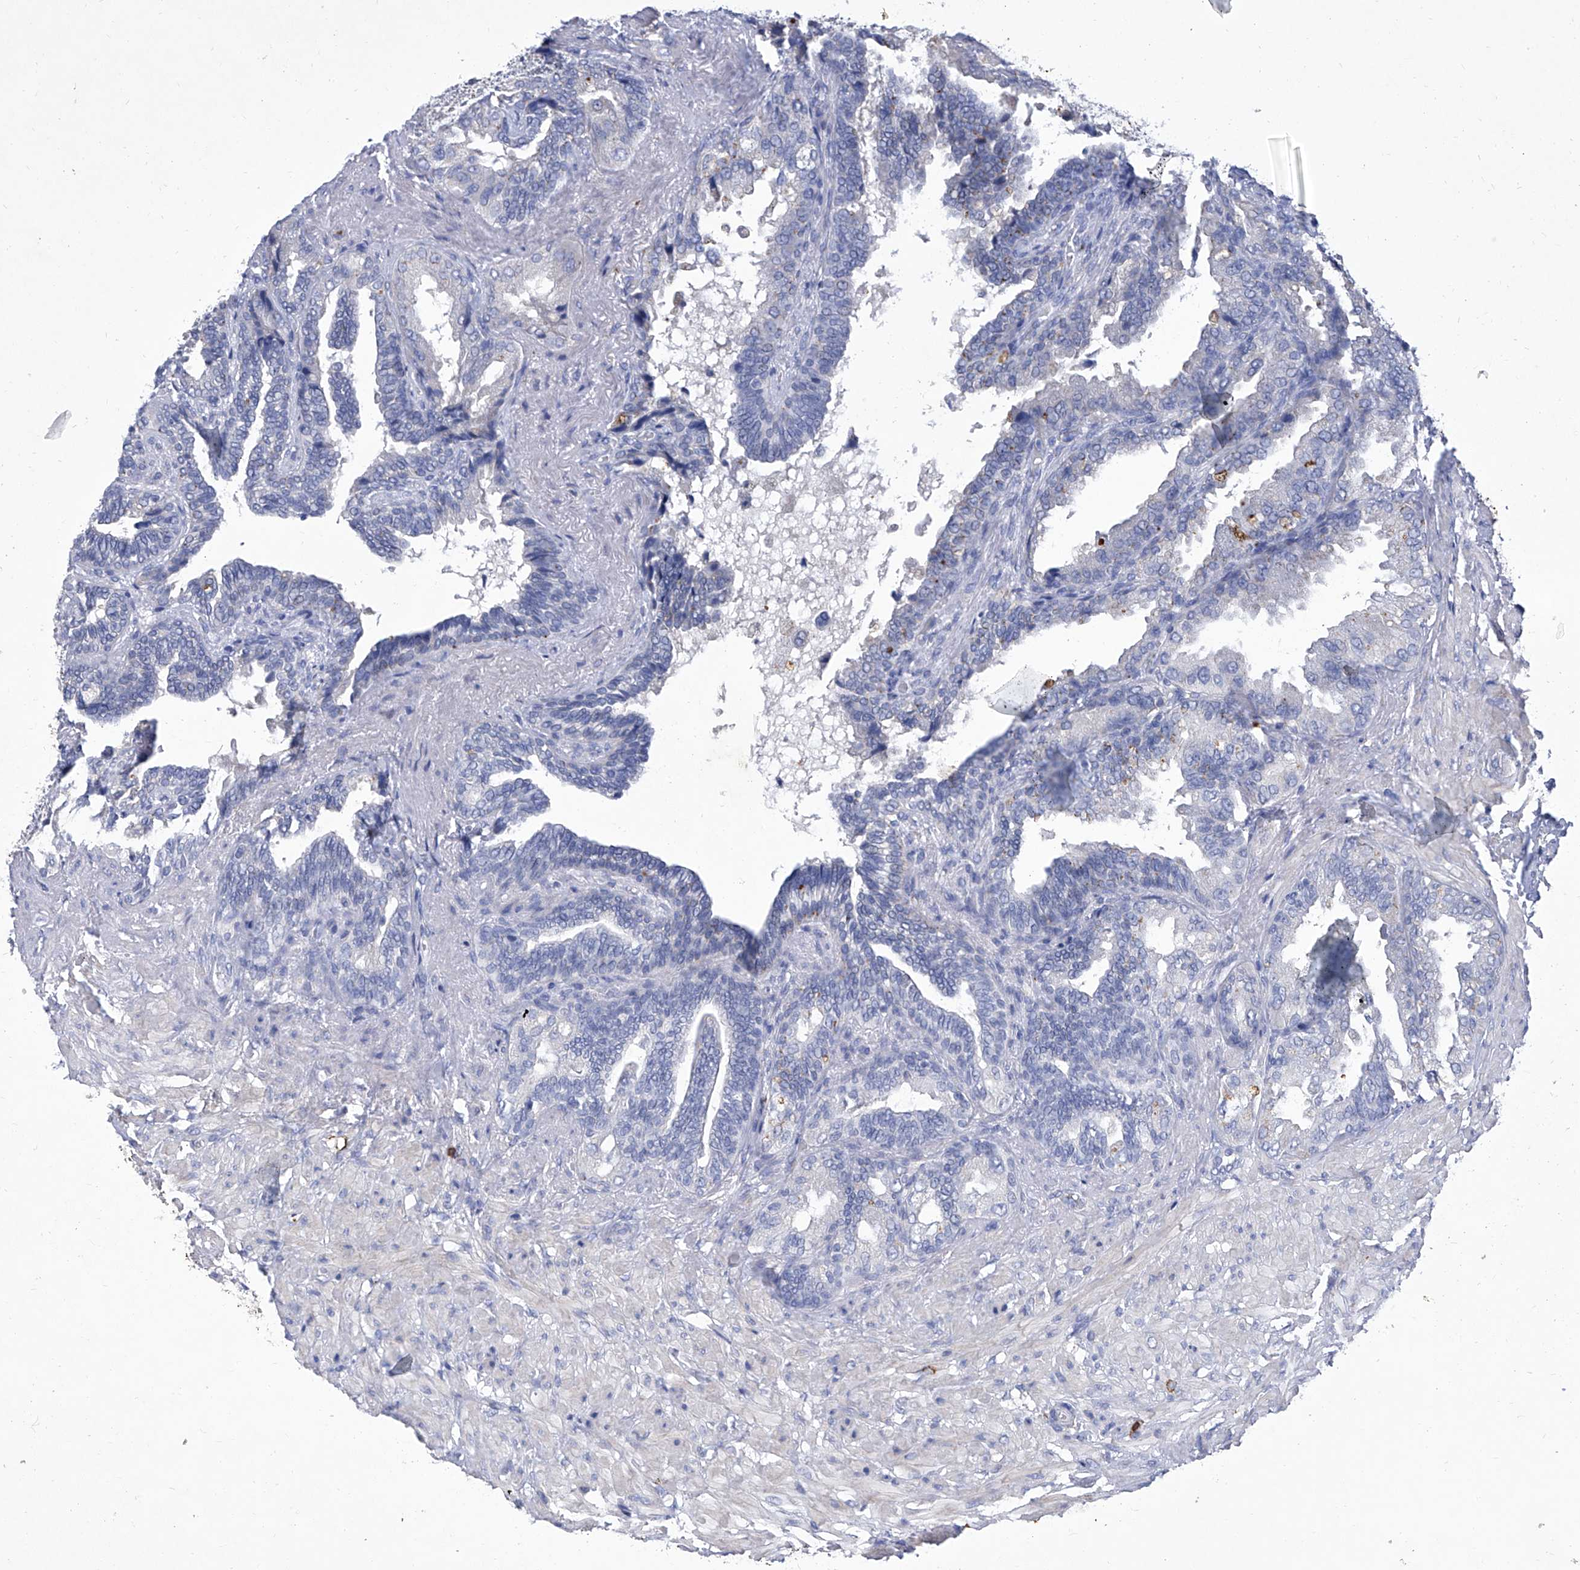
{"staining": {"intensity": "negative", "quantity": "none", "location": "none"}, "tissue": "seminal vesicle", "cell_type": "Glandular cells", "image_type": "normal", "snomed": [{"axis": "morphology", "description": "Normal tissue, NOS"}, {"axis": "topography", "description": "Seminal veicle"}, {"axis": "topography", "description": "Peripheral nerve tissue"}], "caption": "This is an IHC image of benign seminal vesicle. There is no positivity in glandular cells.", "gene": "IFNL2", "patient": {"sex": "male", "age": 63}}